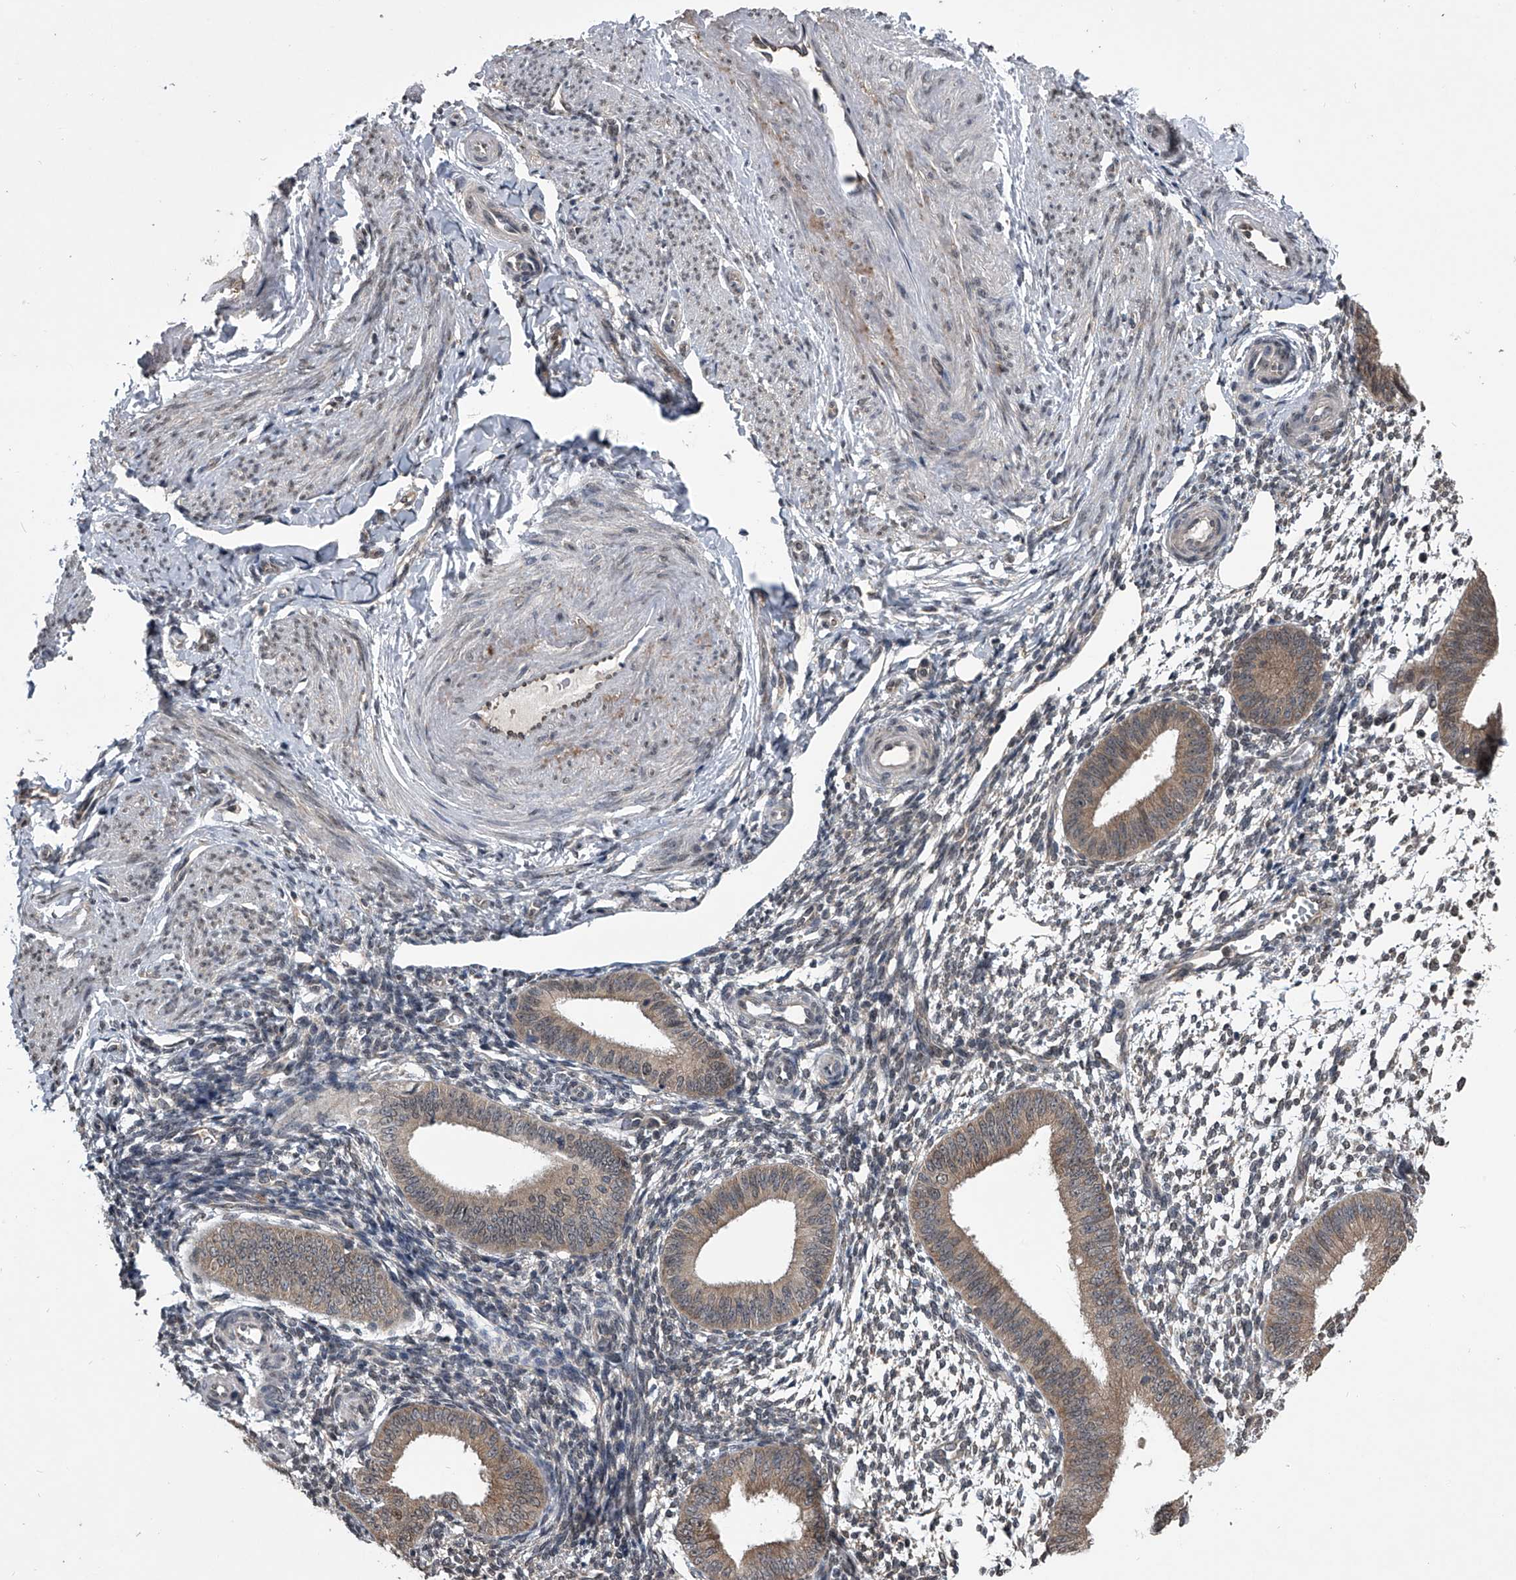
{"staining": {"intensity": "negative", "quantity": "none", "location": "none"}, "tissue": "endometrium", "cell_type": "Cells in endometrial stroma", "image_type": "normal", "snomed": [{"axis": "morphology", "description": "Normal tissue, NOS"}, {"axis": "topography", "description": "Uterus"}, {"axis": "topography", "description": "Endometrium"}], "caption": "This histopathology image is of benign endometrium stained with IHC to label a protein in brown with the nuclei are counter-stained blue. There is no positivity in cells in endometrial stroma. (Brightfield microscopy of DAB immunohistochemistry (IHC) at high magnification).", "gene": "TSNAX", "patient": {"sex": "female", "age": 48}}